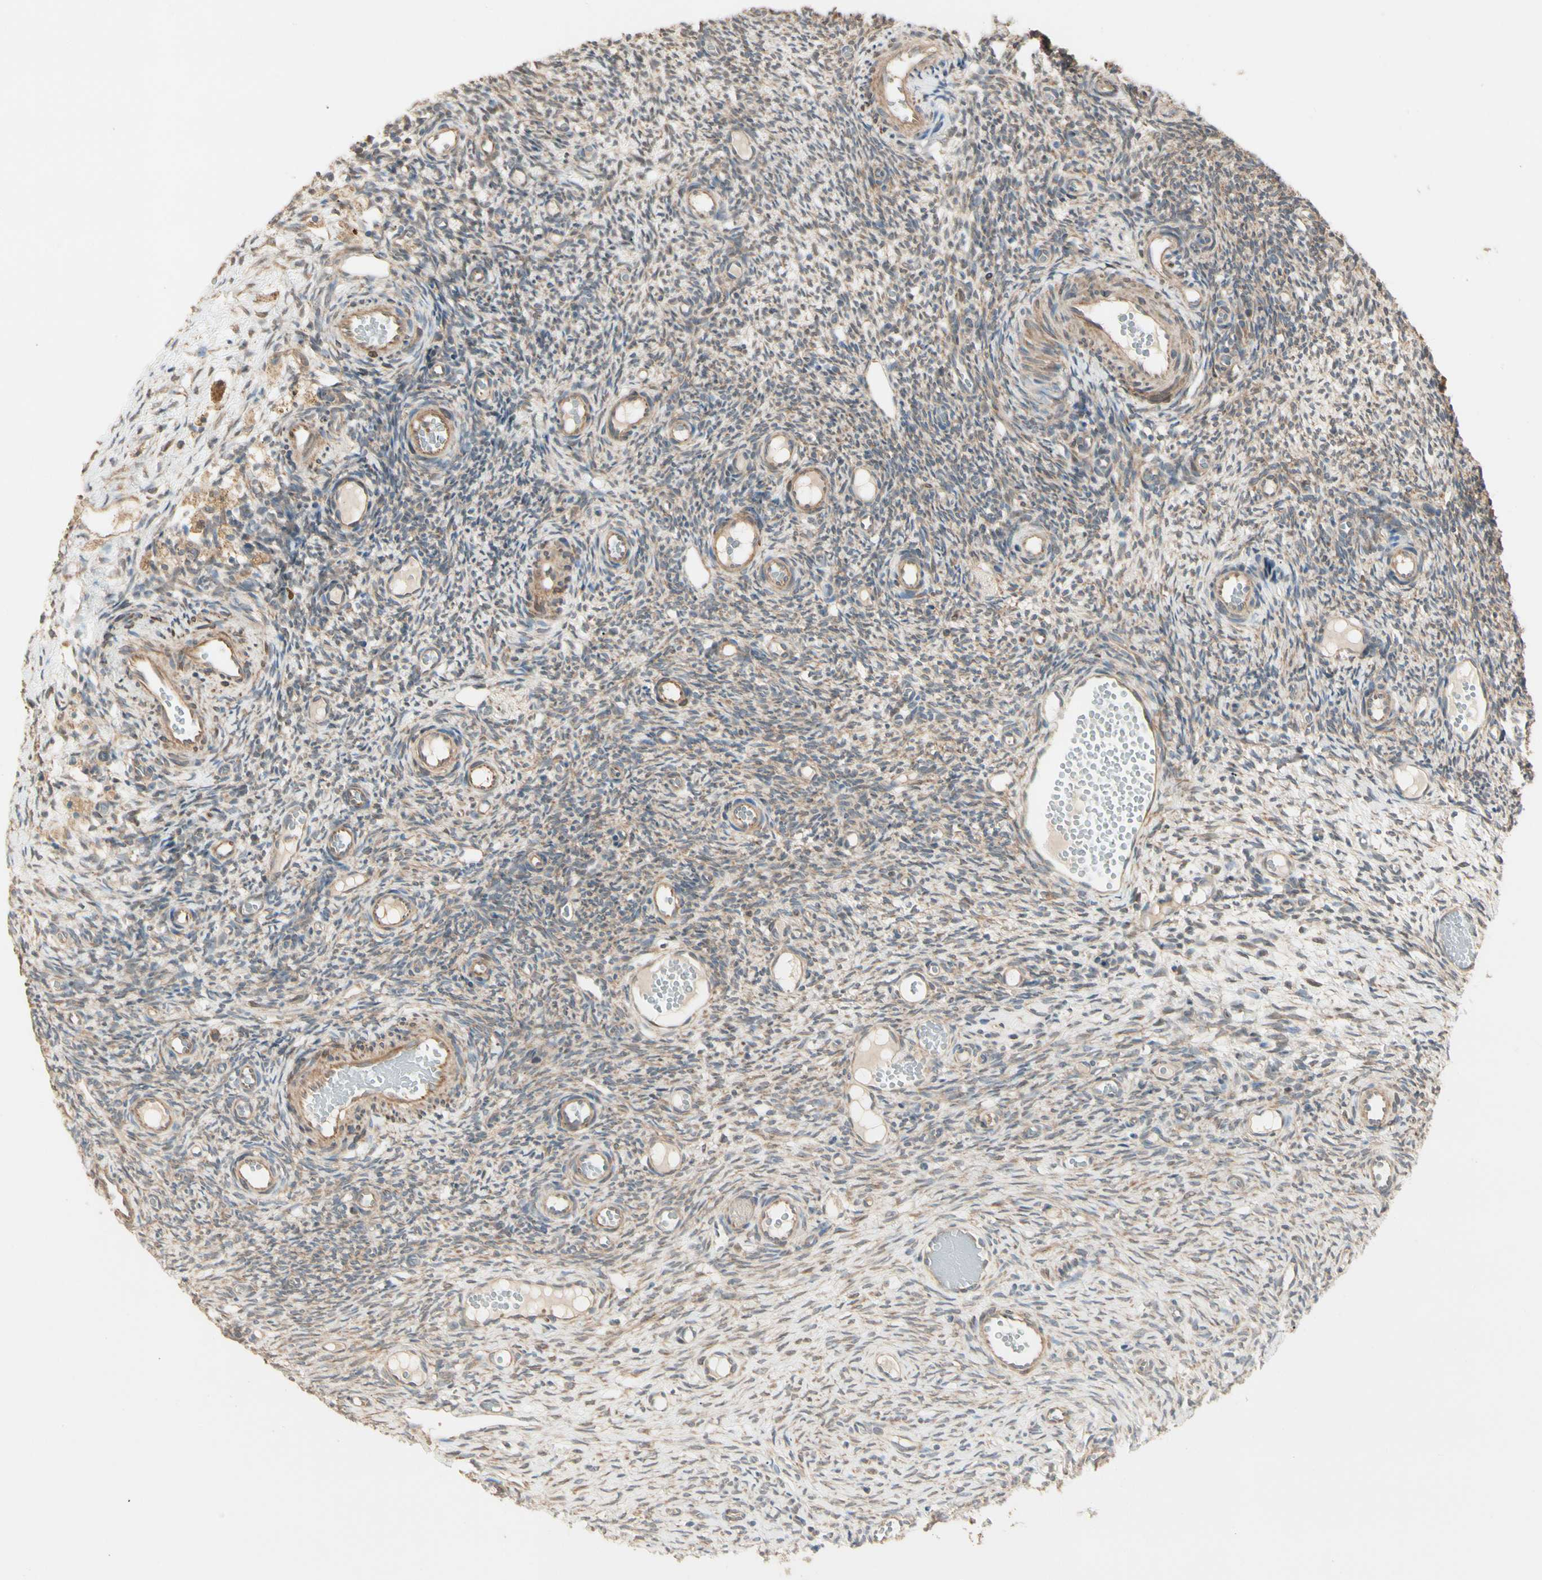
{"staining": {"intensity": "weak", "quantity": ">75%", "location": "cytoplasmic/membranous"}, "tissue": "ovary", "cell_type": "Ovarian stroma cells", "image_type": "normal", "snomed": [{"axis": "morphology", "description": "Normal tissue, NOS"}, {"axis": "topography", "description": "Ovary"}], "caption": "Approximately >75% of ovarian stroma cells in normal human ovary reveal weak cytoplasmic/membranous protein expression as visualized by brown immunohistochemical staining.", "gene": "IRAG1", "patient": {"sex": "female", "age": 35}}